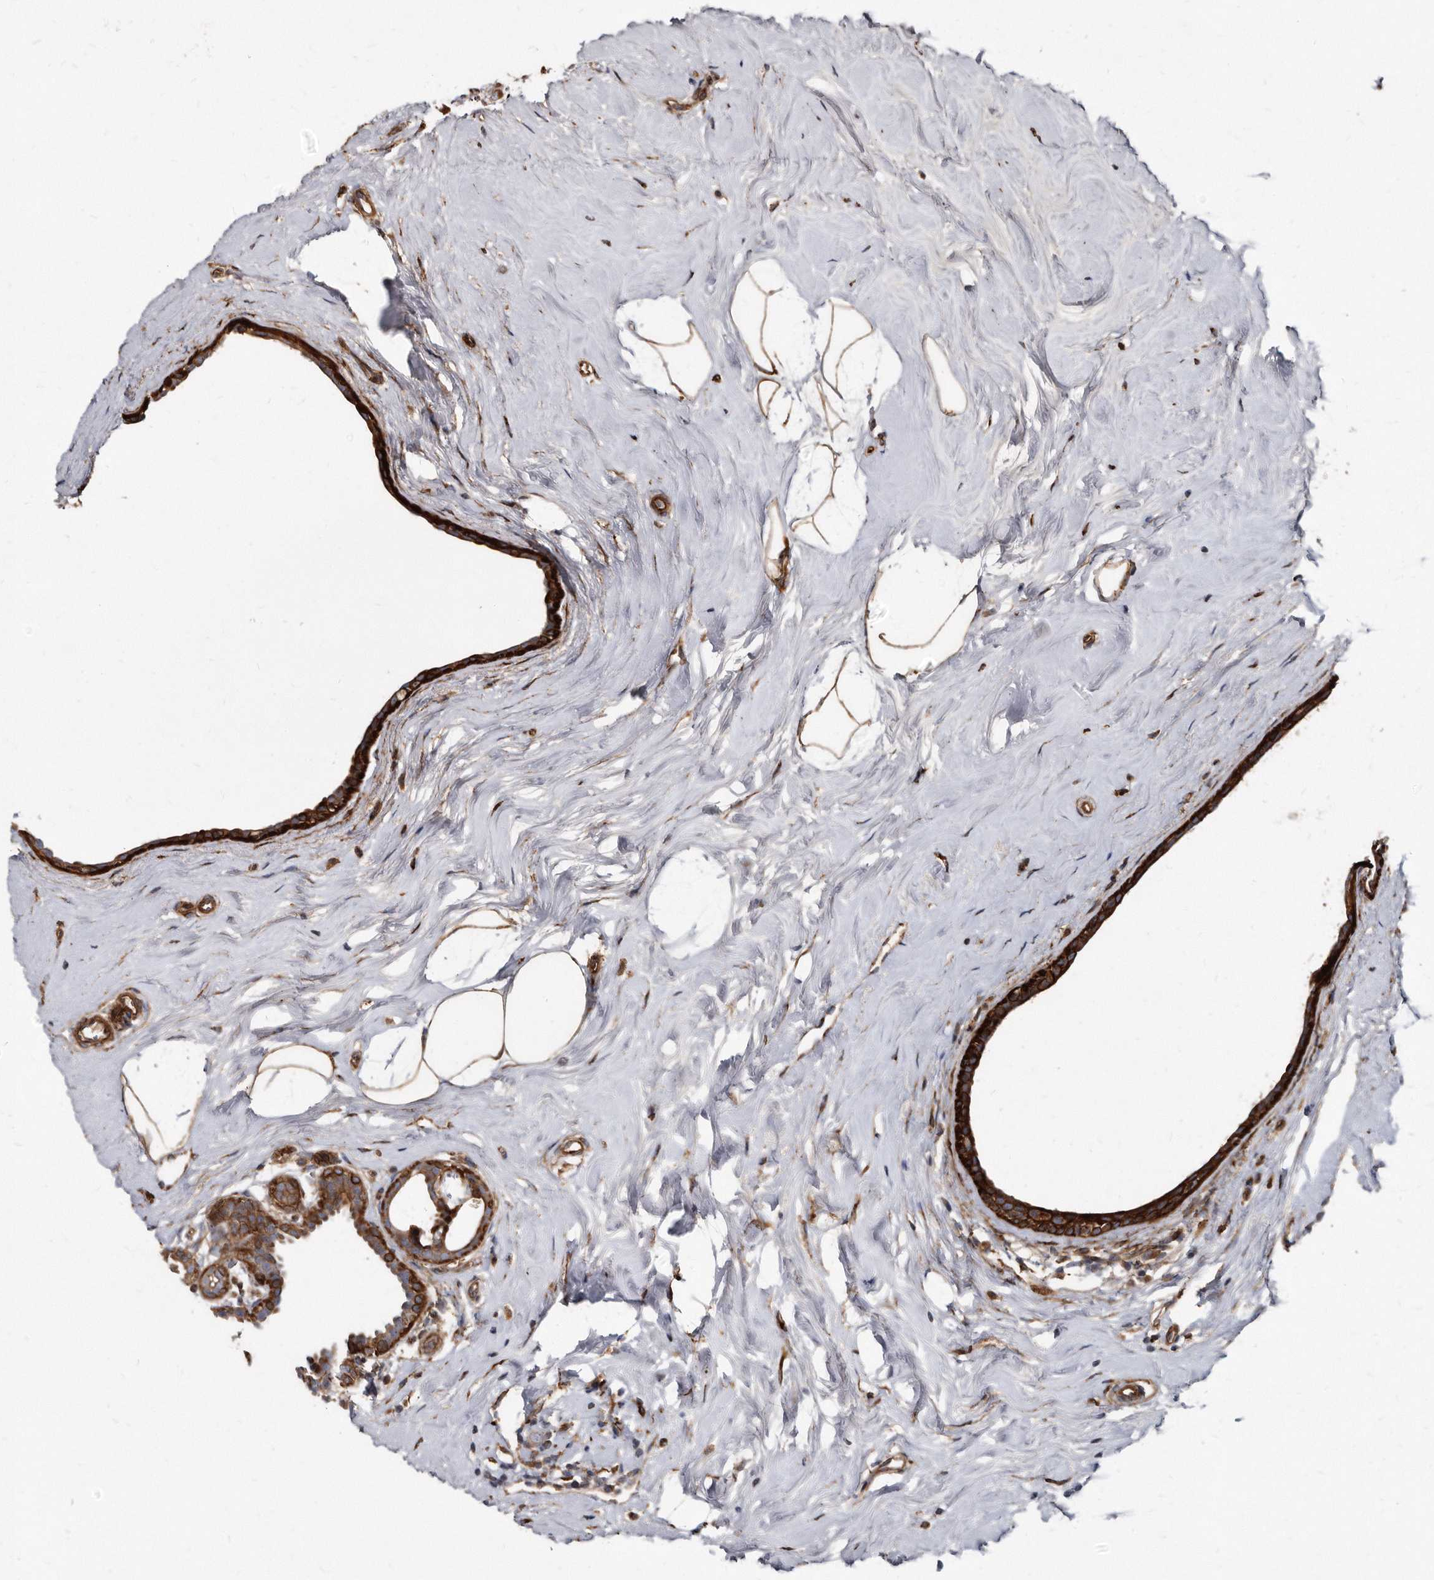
{"staining": {"intensity": "strong", "quantity": ">75%", "location": "cytoplasmic/membranous"}, "tissue": "breast cancer", "cell_type": "Tumor cells", "image_type": "cancer", "snomed": [{"axis": "morphology", "description": "Lobular carcinoma"}, {"axis": "topography", "description": "Breast"}], "caption": "Strong cytoplasmic/membranous protein positivity is present in approximately >75% of tumor cells in breast cancer (lobular carcinoma). The staining is performed using DAB (3,3'-diaminobenzidine) brown chromogen to label protein expression. The nuclei are counter-stained blue using hematoxylin.", "gene": "KCTD20", "patient": {"sex": "female", "age": 47}}